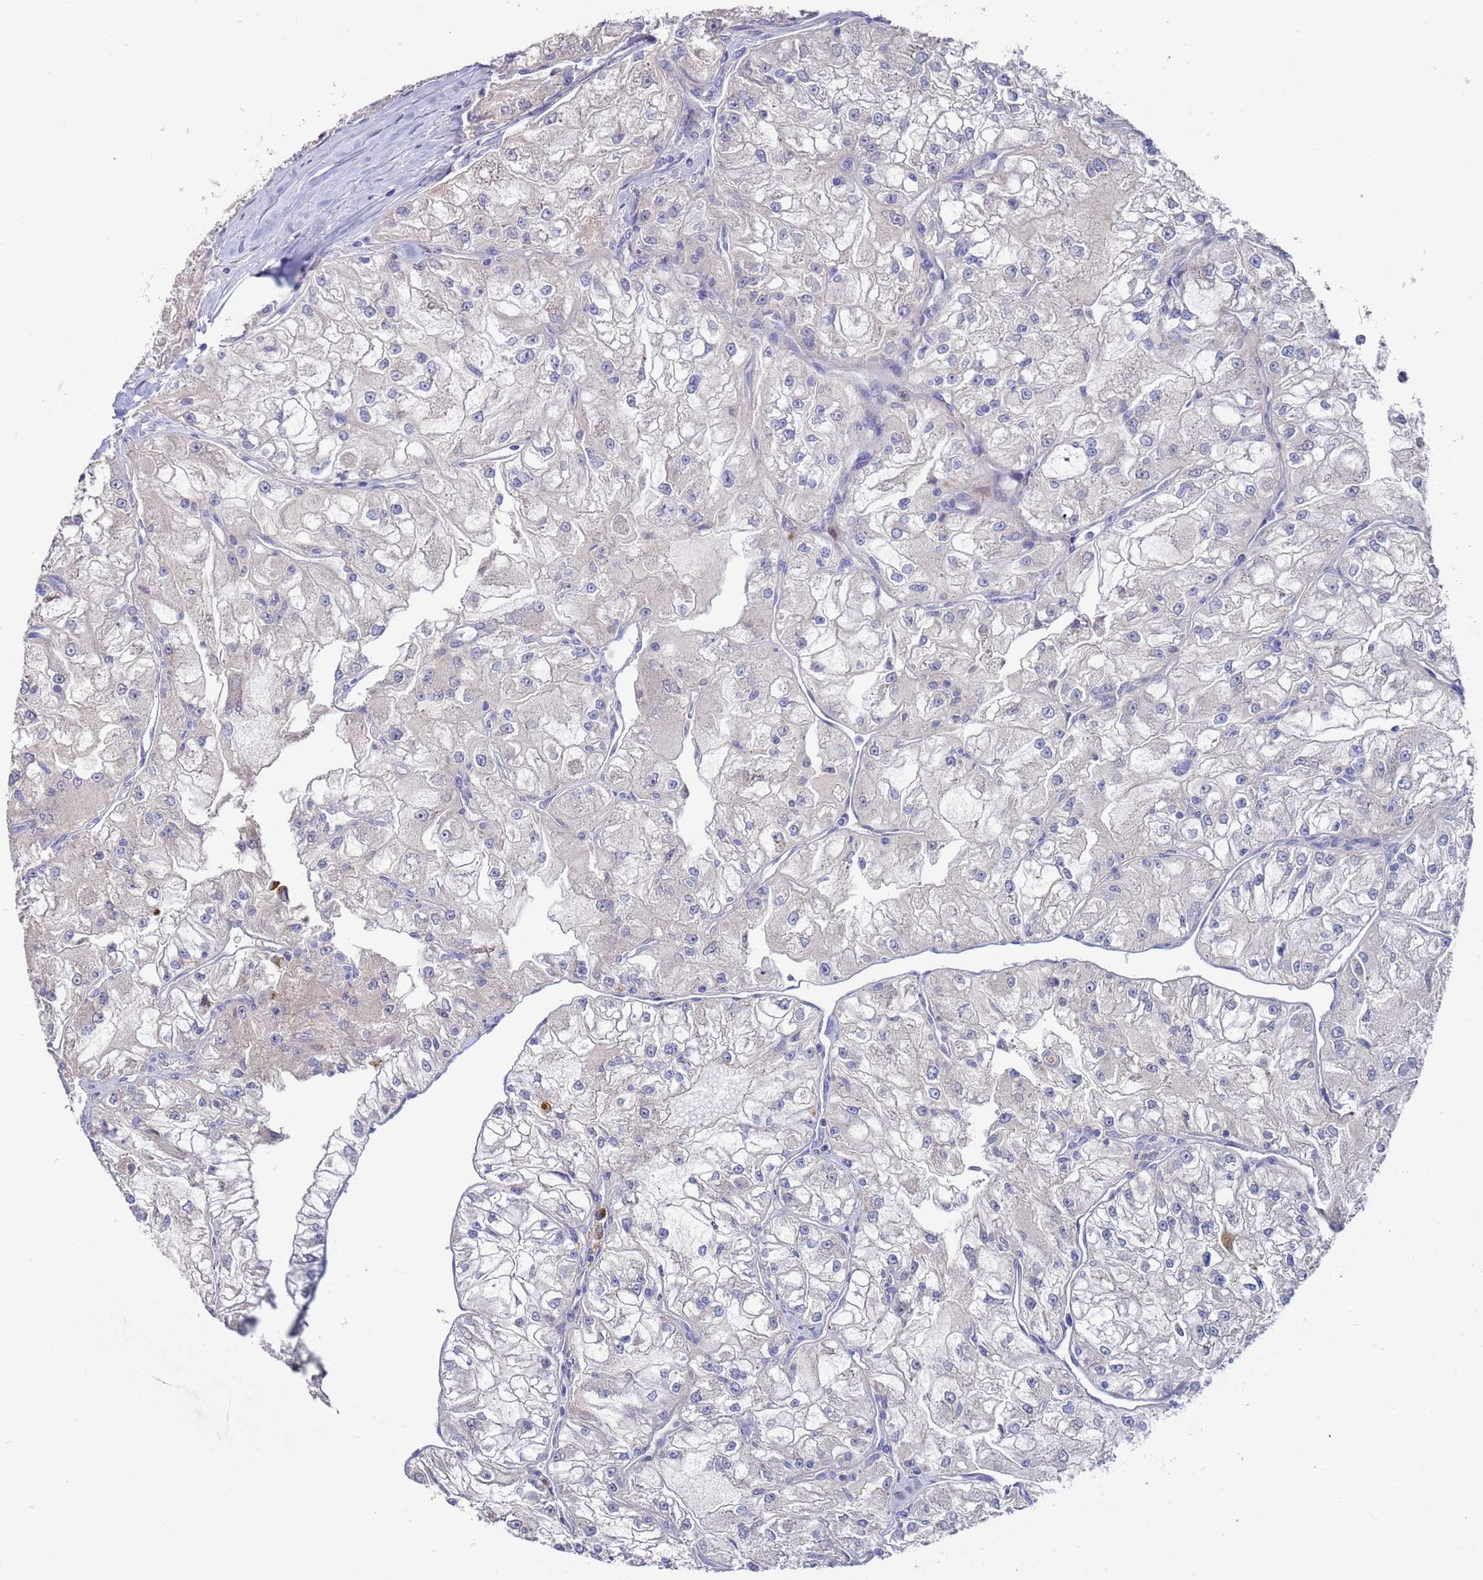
{"staining": {"intensity": "negative", "quantity": "none", "location": "none"}, "tissue": "renal cancer", "cell_type": "Tumor cells", "image_type": "cancer", "snomed": [{"axis": "morphology", "description": "Adenocarcinoma, NOS"}, {"axis": "topography", "description": "Kidney"}], "caption": "There is no significant positivity in tumor cells of renal cancer (adenocarcinoma).", "gene": "FBXO27", "patient": {"sex": "female", "age": 72}}